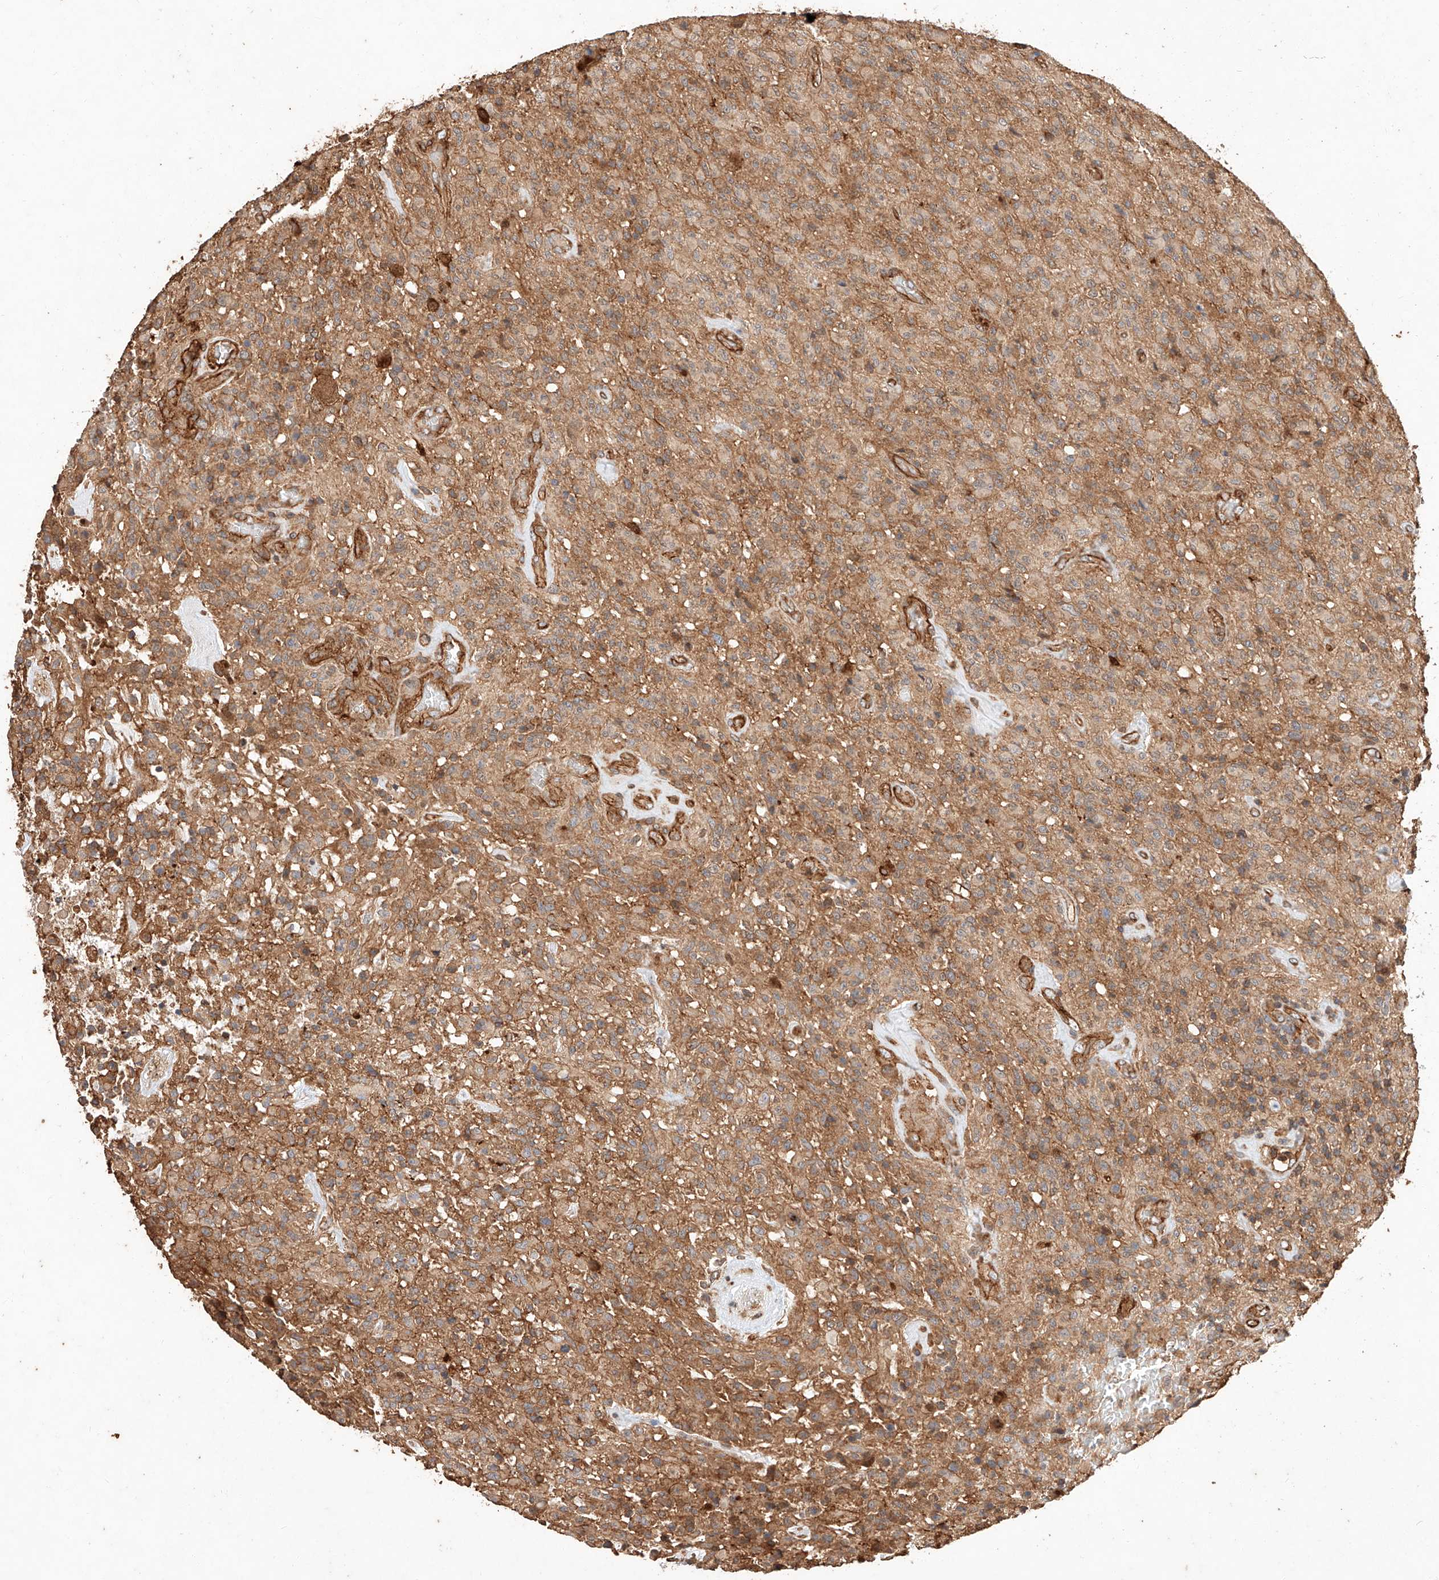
{"staining": {"intensity": "moderate", "quantity": "25%-75%", "location": "cytoplasmic/membranous"}, "tissue": "glioma", "cell_type": "Tumor cells", "image_type": "cancer", "snomed": [{"axis": "morphology", "description": "Glioma, malignant, High grade"}, {"axis": "topography", "description": "Brain"}], "caption": "The histopathology image reveals a brown stain indicating the presence of a protein in the cytoplasmic/membranous of tumor cells in glioma.", "gene": "GHDC", "patient": {"sex": "female", "age": 57}}